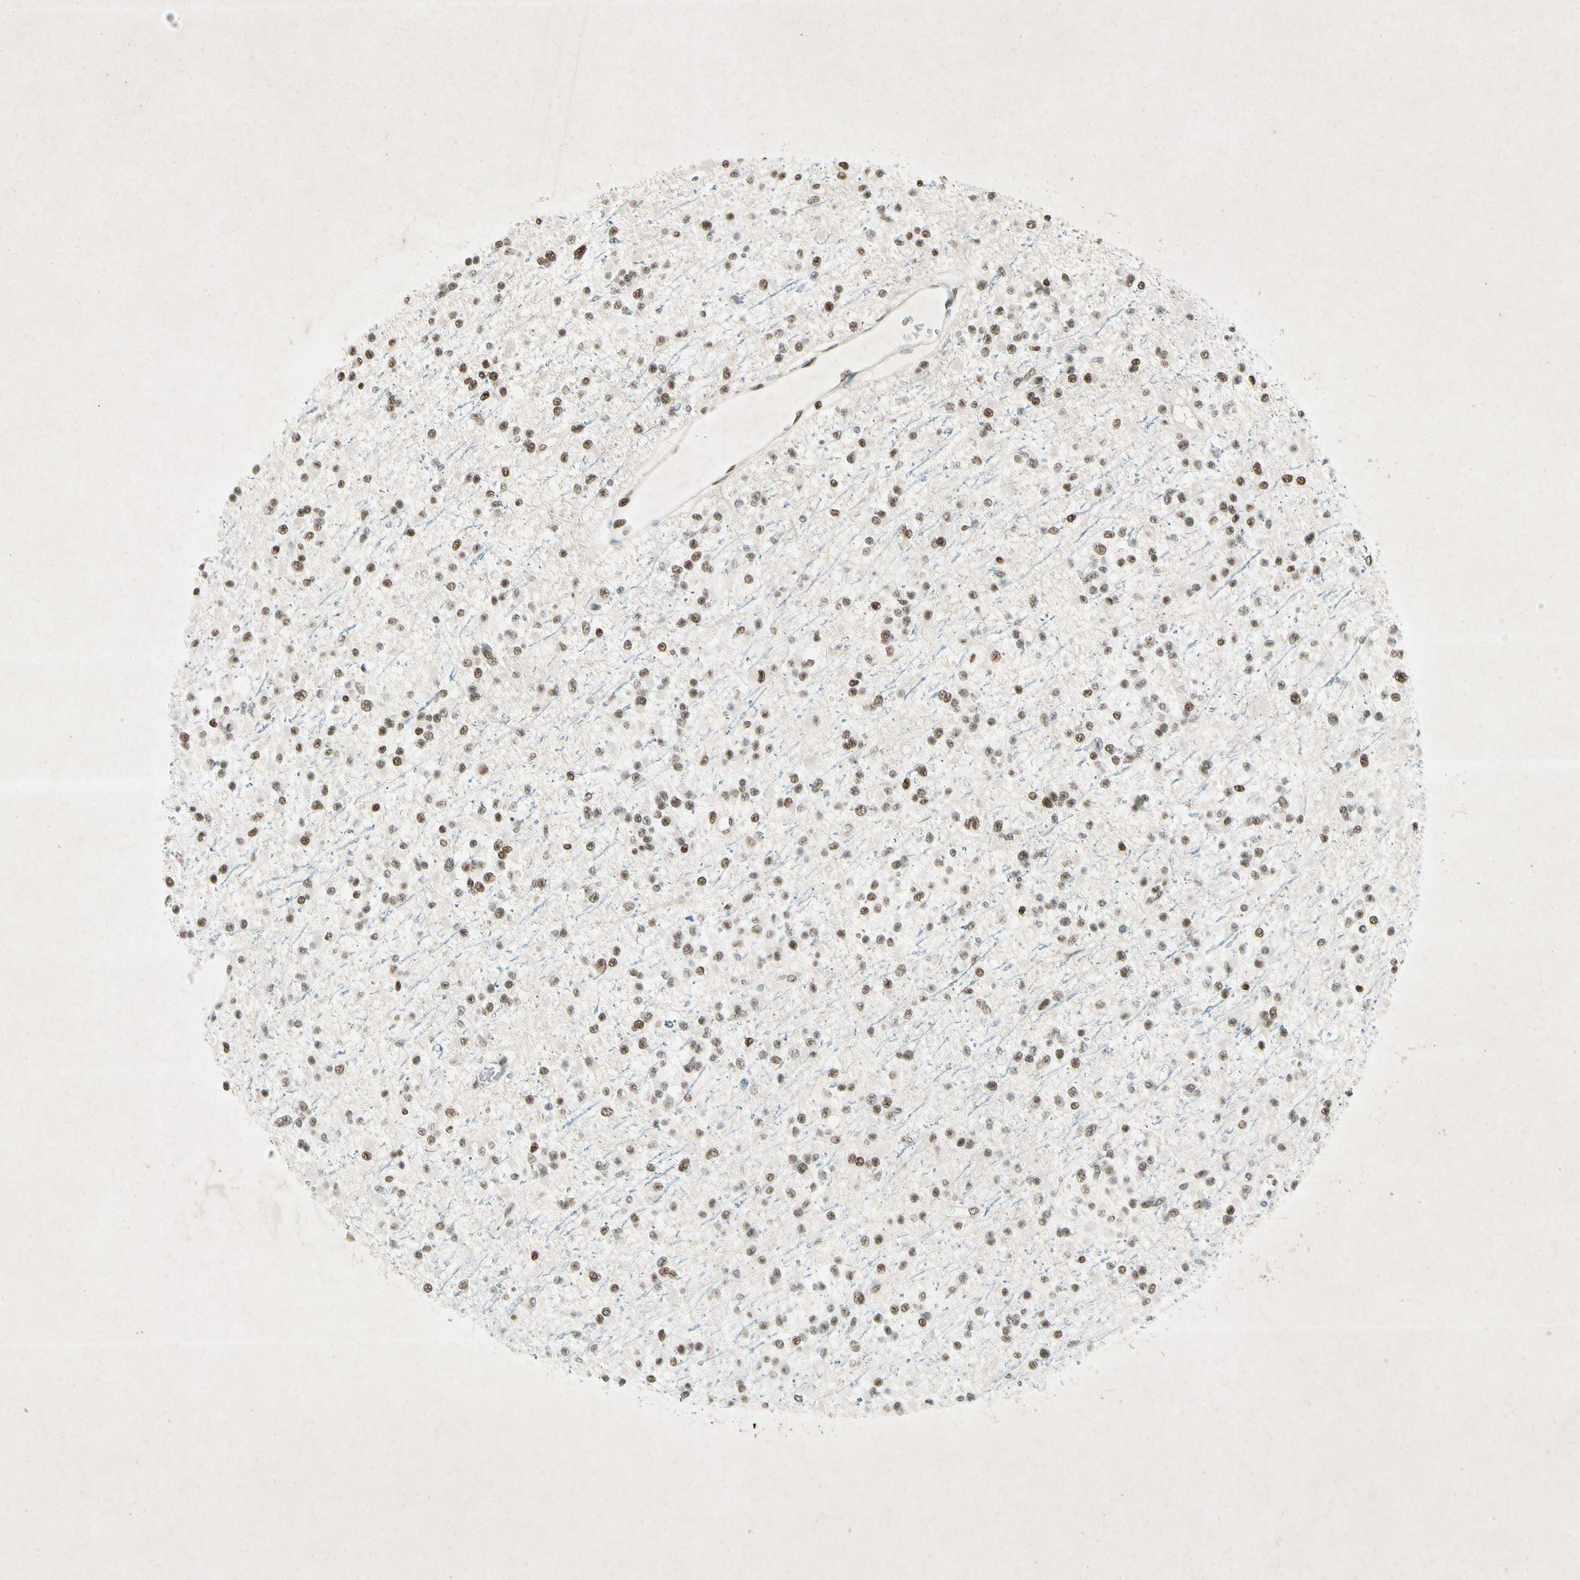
{"staining": {"intensity": "strong", "quantity": ">75%", "location": "nuclear"}, "tissue": "glioma", "cell_type": "Tumor cells", "image_type": "cancer", "snomed": [{"axis": "morphology", "description": "Glioma, malignant, Low grade"}, {"axis": "topography", "description": "Brain"}], "caption": "Protein expression analysis of malignant low-grade glioma displays strong nuclear positivity in about >75% of tumor cells.", "gene": "RNF43", "patient": {"sex": "female", "age": 22}}